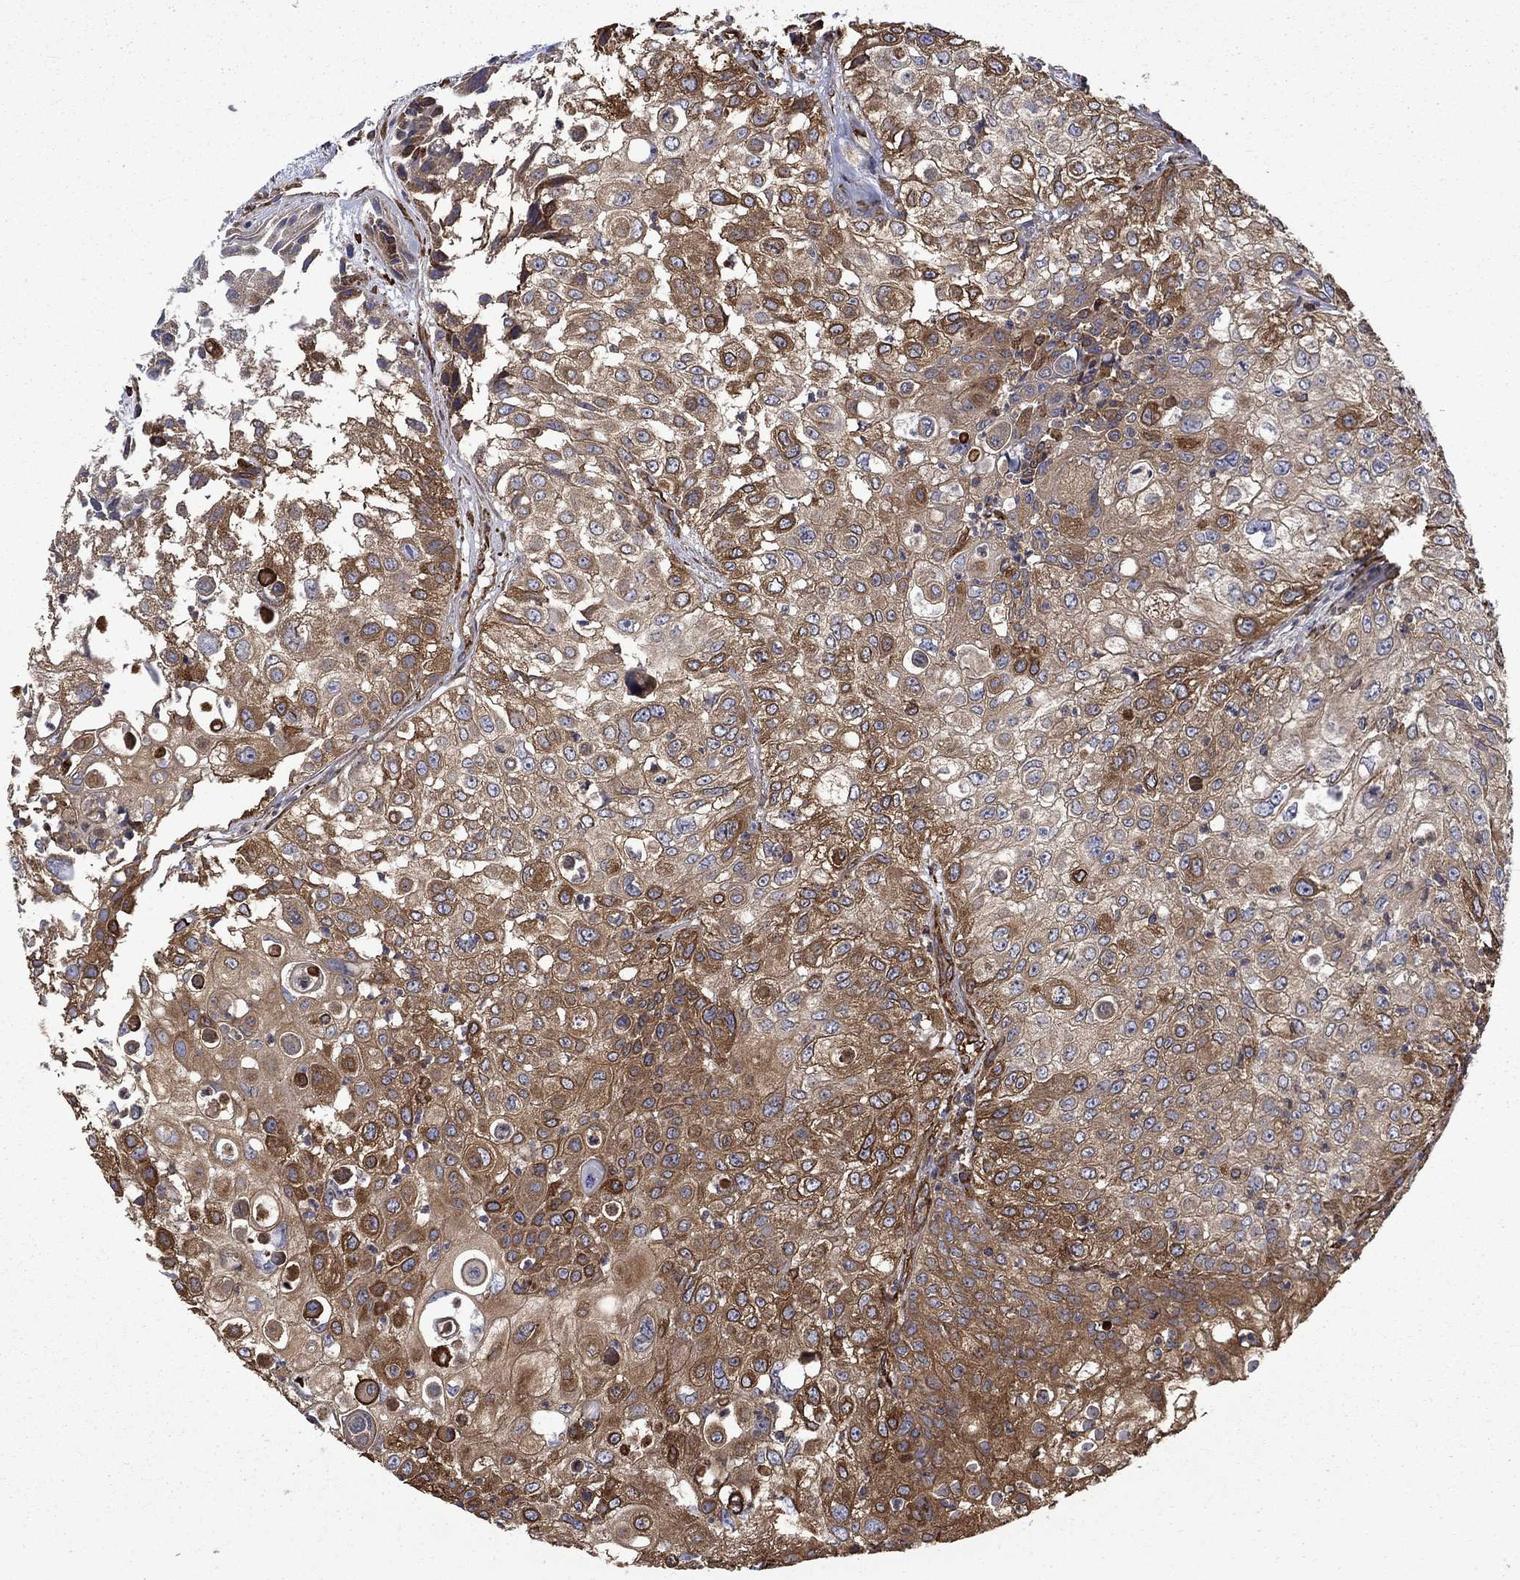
{"staining": {"intensity": "moderate", "quantity": ">75%", "location": "cytoplasmic/membranous"}, "tissue": "urothelial cancer", "cell_type": "Tumor cells", "image_type": "cancer", "snomed": [{"axis": "morphology", "description": "Urothelial carcinoma, High grade"}, {"axis": "topography", "description": "Urinary bladder"}], "caption": "Protein staining of urothelial carcinoma (high-grade) tissue demonstrates moderate cytoplasmic/membranous staining in approximately >75% of tumor cells.", "gene": "CUTC", "patient": {"sex": "female", "age": 79}}